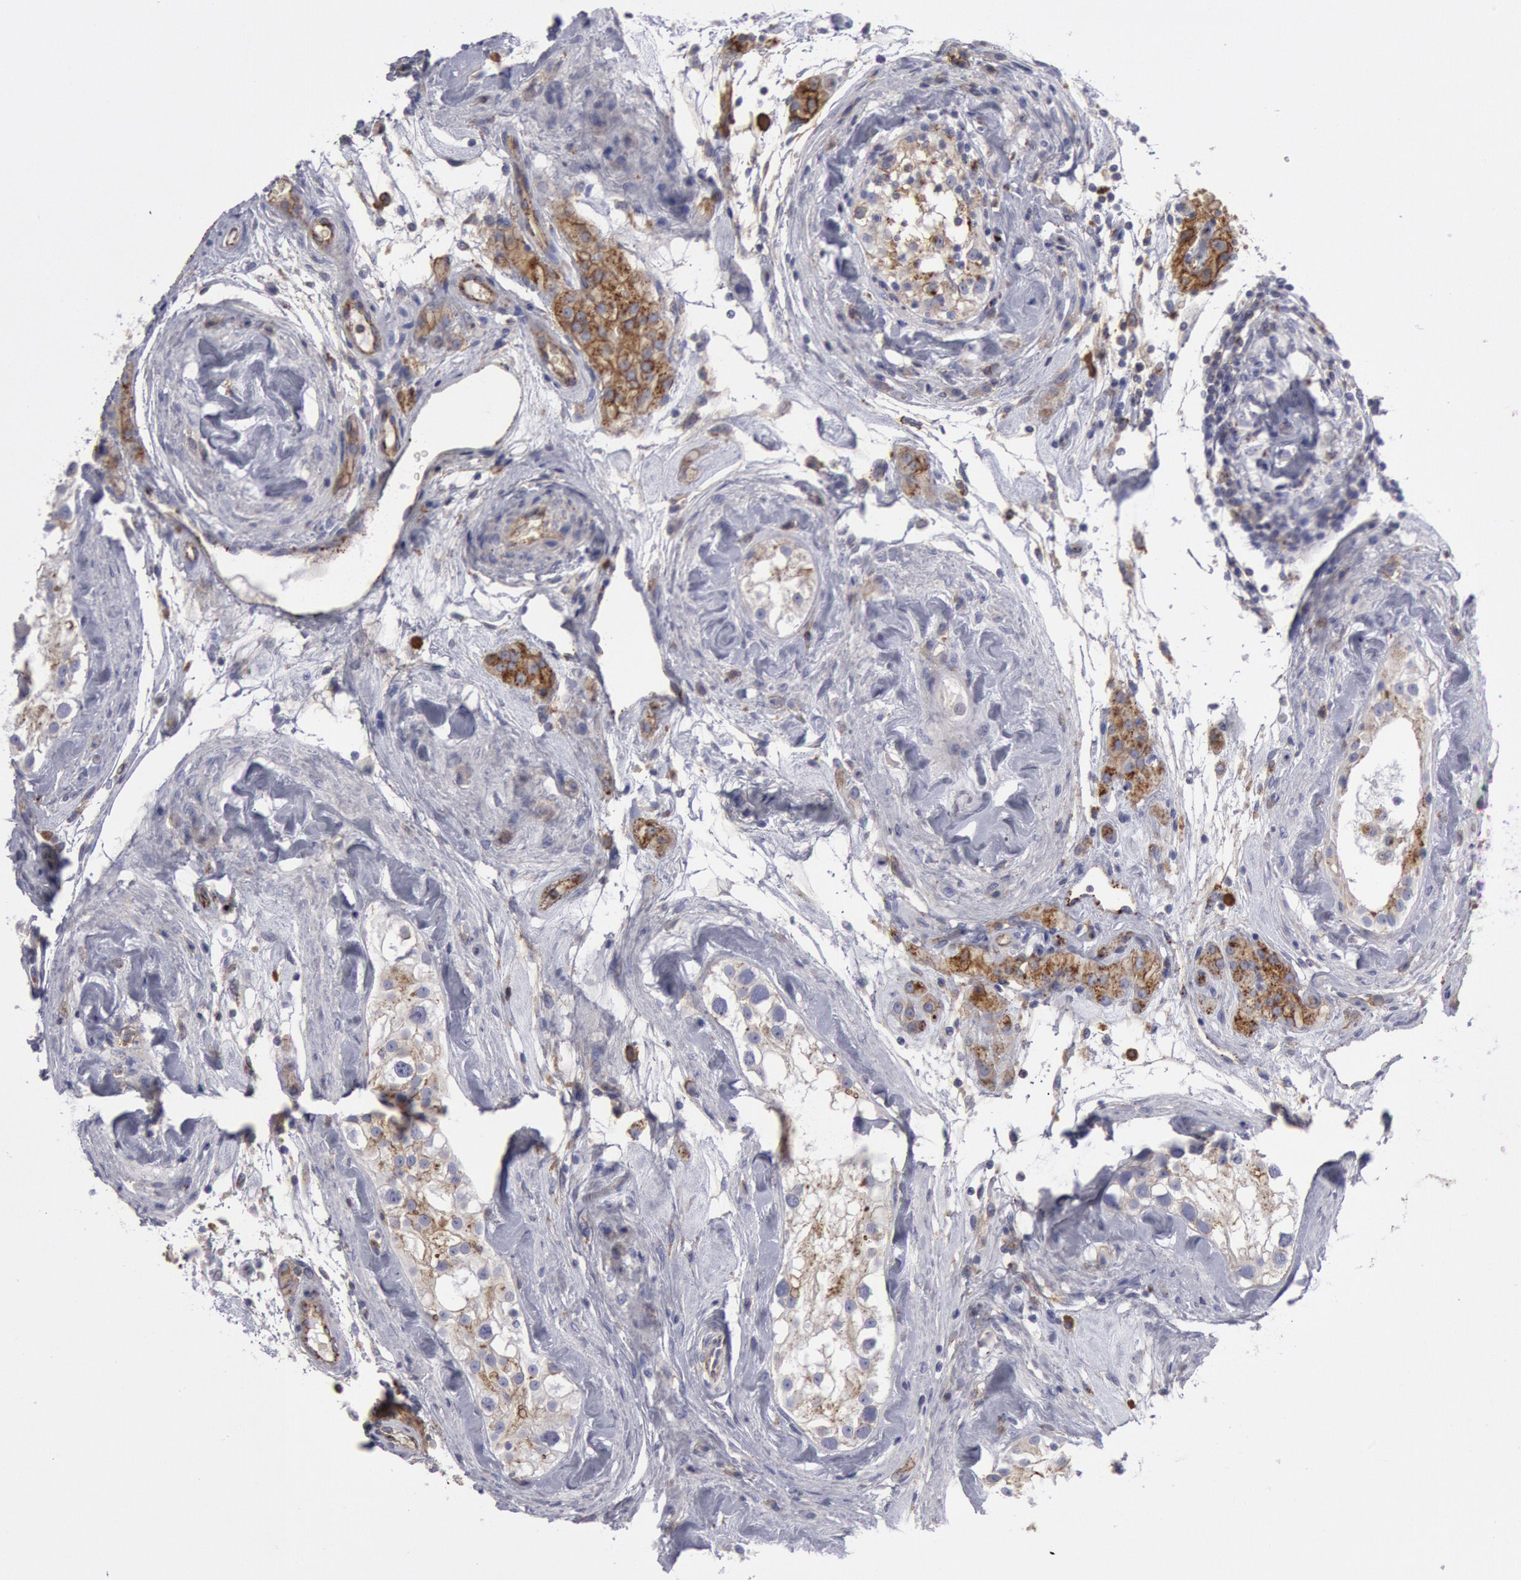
{"staining": {"intensity": "negative", "quantity": "none", "location": "none"}, "tissue": "testis", "cell_type": "Cells in seminiferous ducts", "image_type": "normal", "snomed": [{"axis": "morphology", "description": "Normal tissue, NOS"}, {"axis": "topography", "description": "Testis"}], "caption": "IHC of benign human testis displays no positivity in cells in seminiferous ducts. (DAB immunohistochemistry, high magnification).", "gene": "FLOT1", "patient": {"sex": "male", "age": 46}}